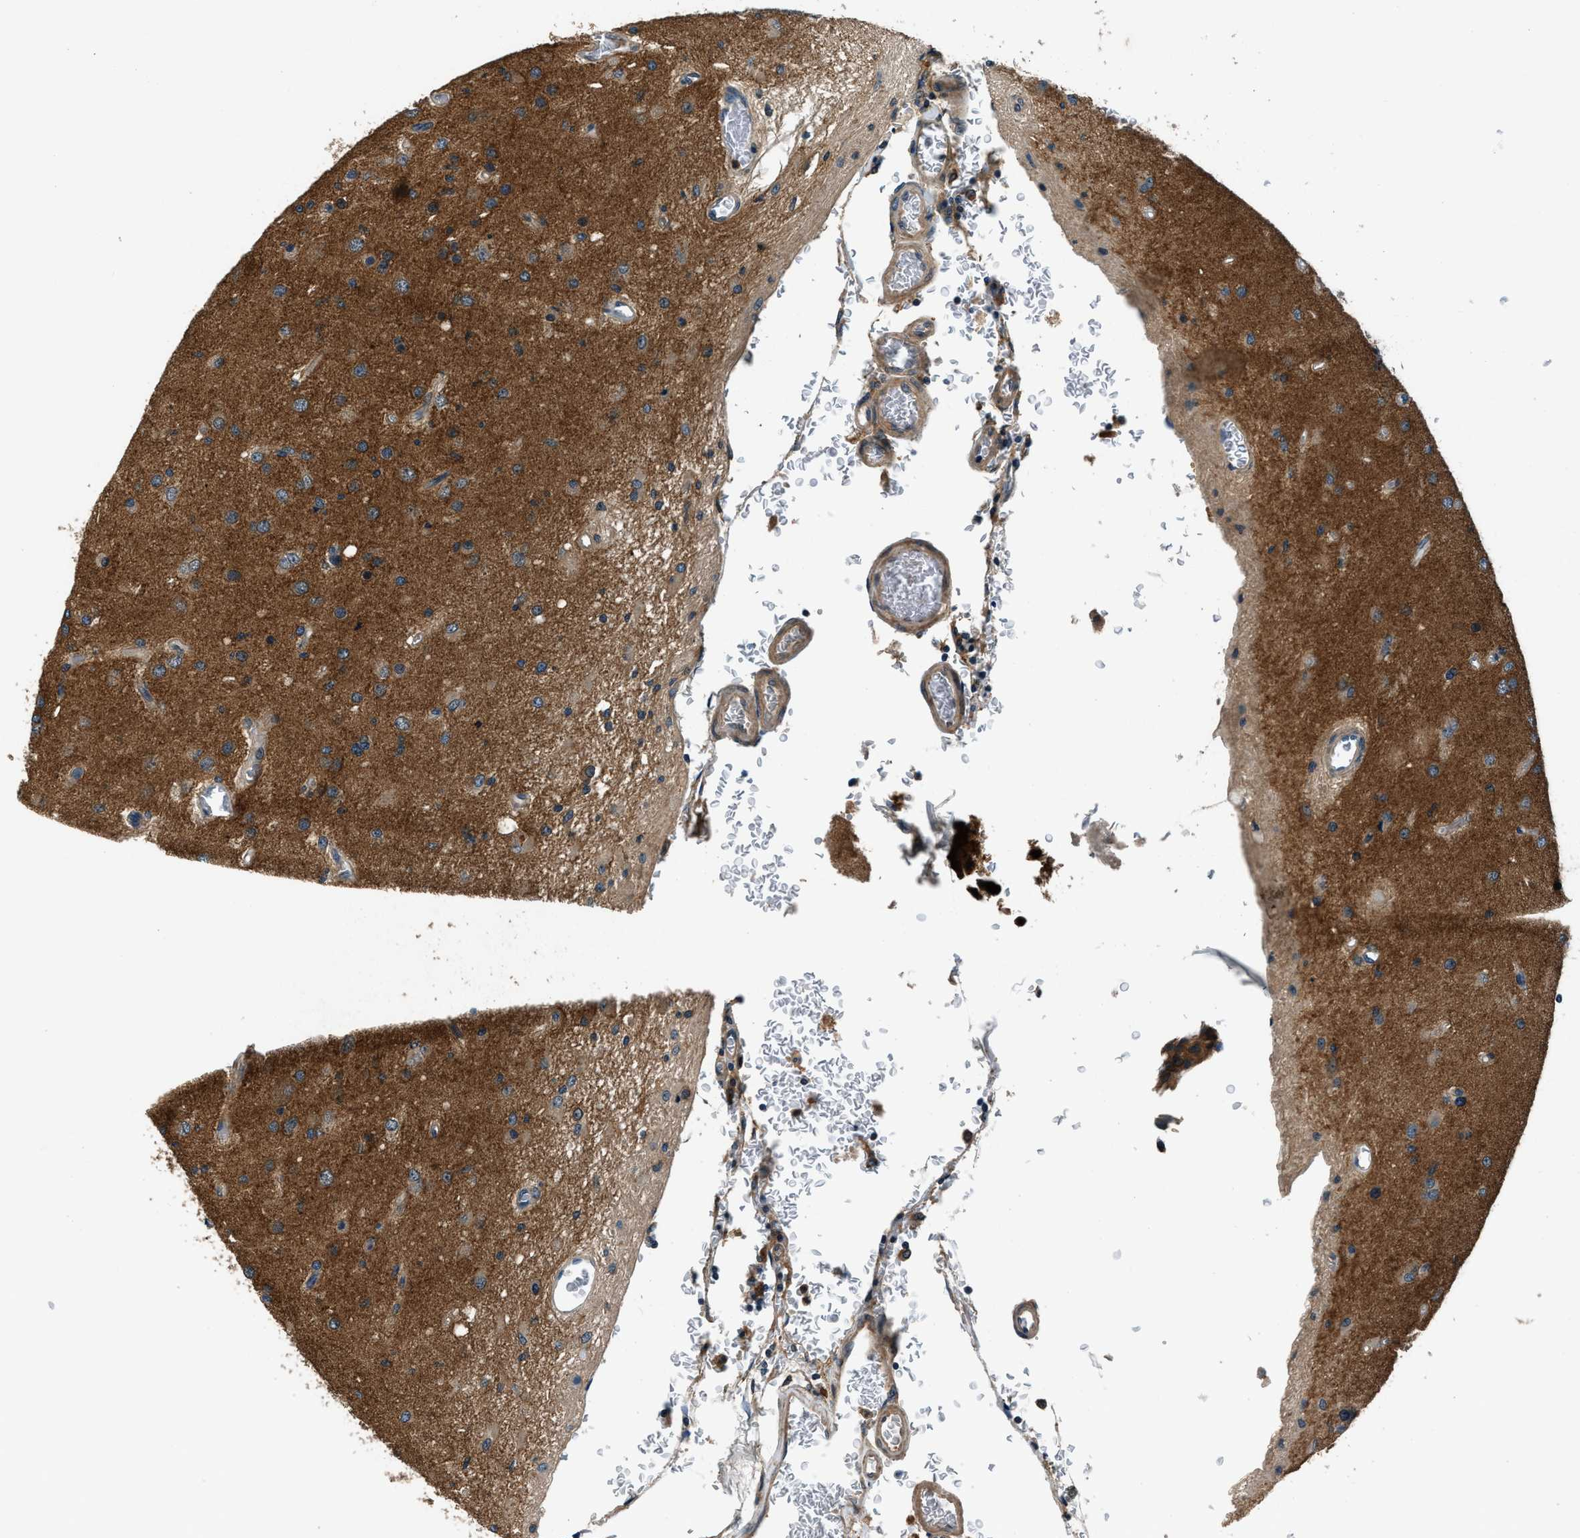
{"staining": {"intensity": "moderate", "quantity": "25%-75%", "location": "cytoplasmic/membranous"}, "tissue": "glioma", "cell_type": "Tumor cells", "image_type": "cancer", "snomed": [{"axis": "morphology", "description": "Normal tissue, NOS"}, {"axis": "morphology", "description": "Glioma, malignant, High grade"}, {"axis": "topography", "description": "Cerebral cortex"}], "caption": "A medium amount of moderate cytoplasmic/membranous positivity is identified in approximately 25%-75% of tumor cells in glioma tissue. (brown staining indicates protein expression, while blue staining denotes nuclei).", "gene": "ARHGEF11", "patient": {"sex": "male", "age": 77}}